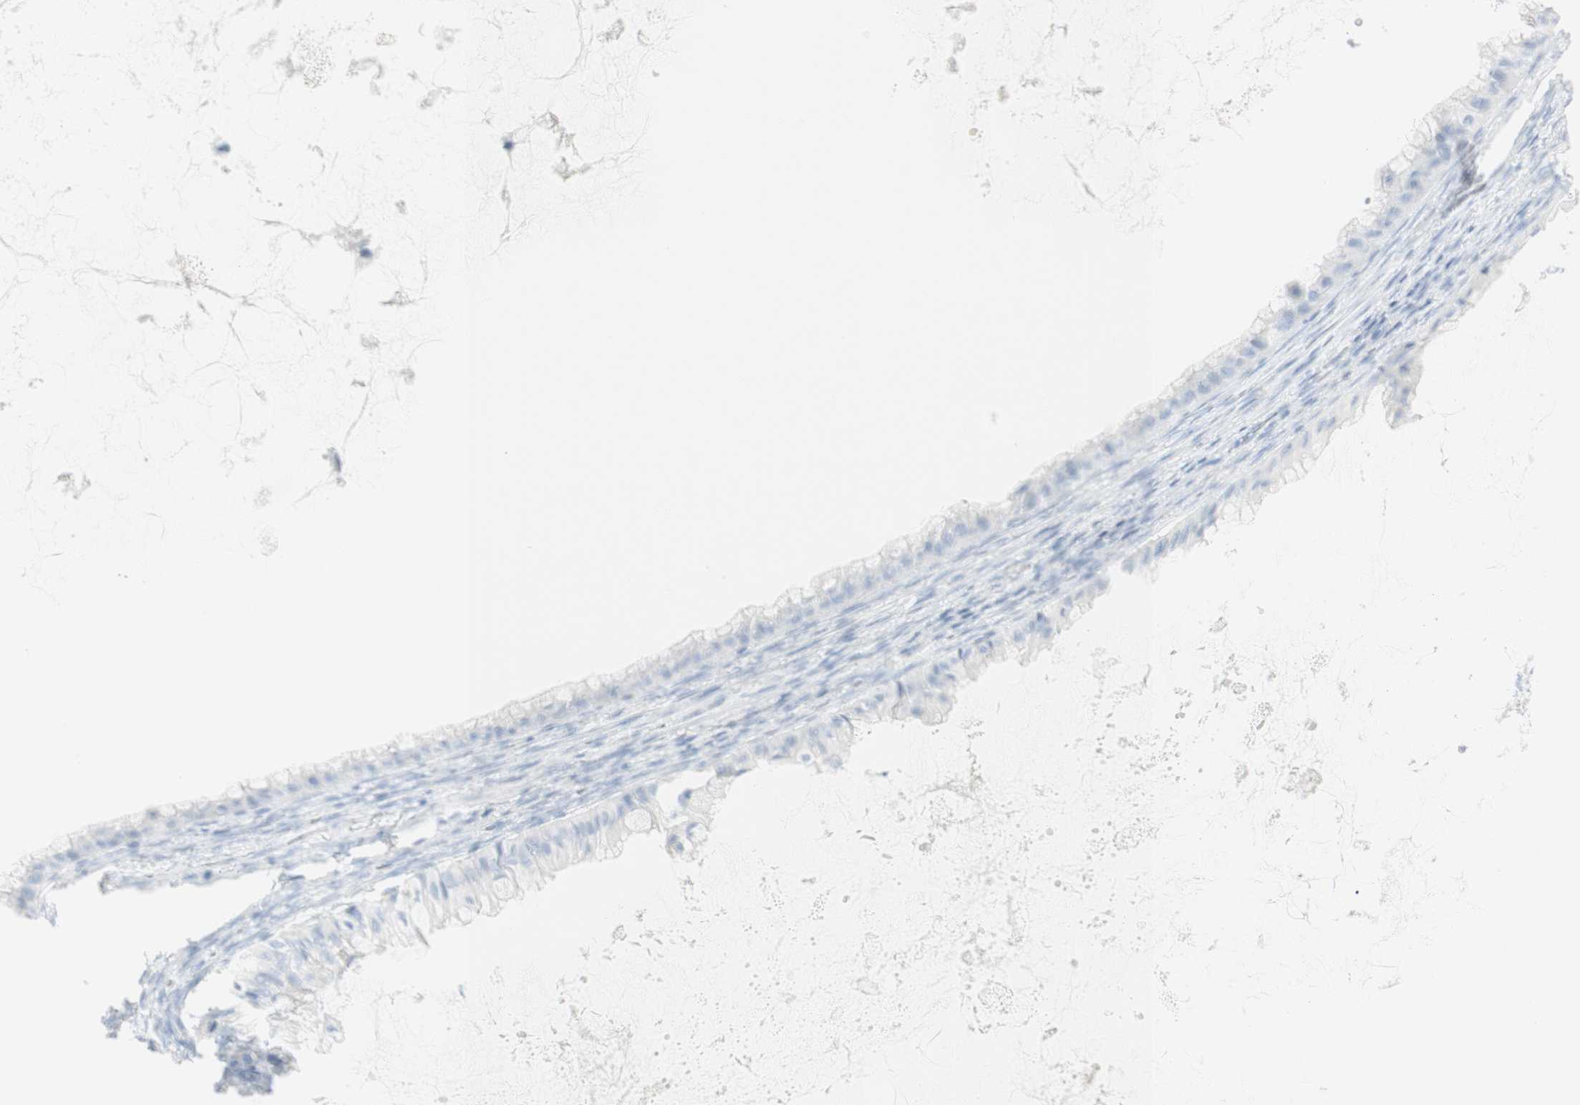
{"staining": {"intensity": "negative", "quantity": "none", "location": "none"}, "tissue": "ovarian cancer", "cell_type": "Tumor cells", "image_type": "cancer", "snomed": [{"axis": "morphology", "description": "Cystadenocarcinoma, mucinous, NOS"}, {"axis": "topography", "description": "Ovary"}], "caption": "Tumor cells show no significant protein staining in mucinous cystadenocarcinoma (ovarian).", "gene": "NAPSA", "patient": {"sex": "female", "age": 61}}